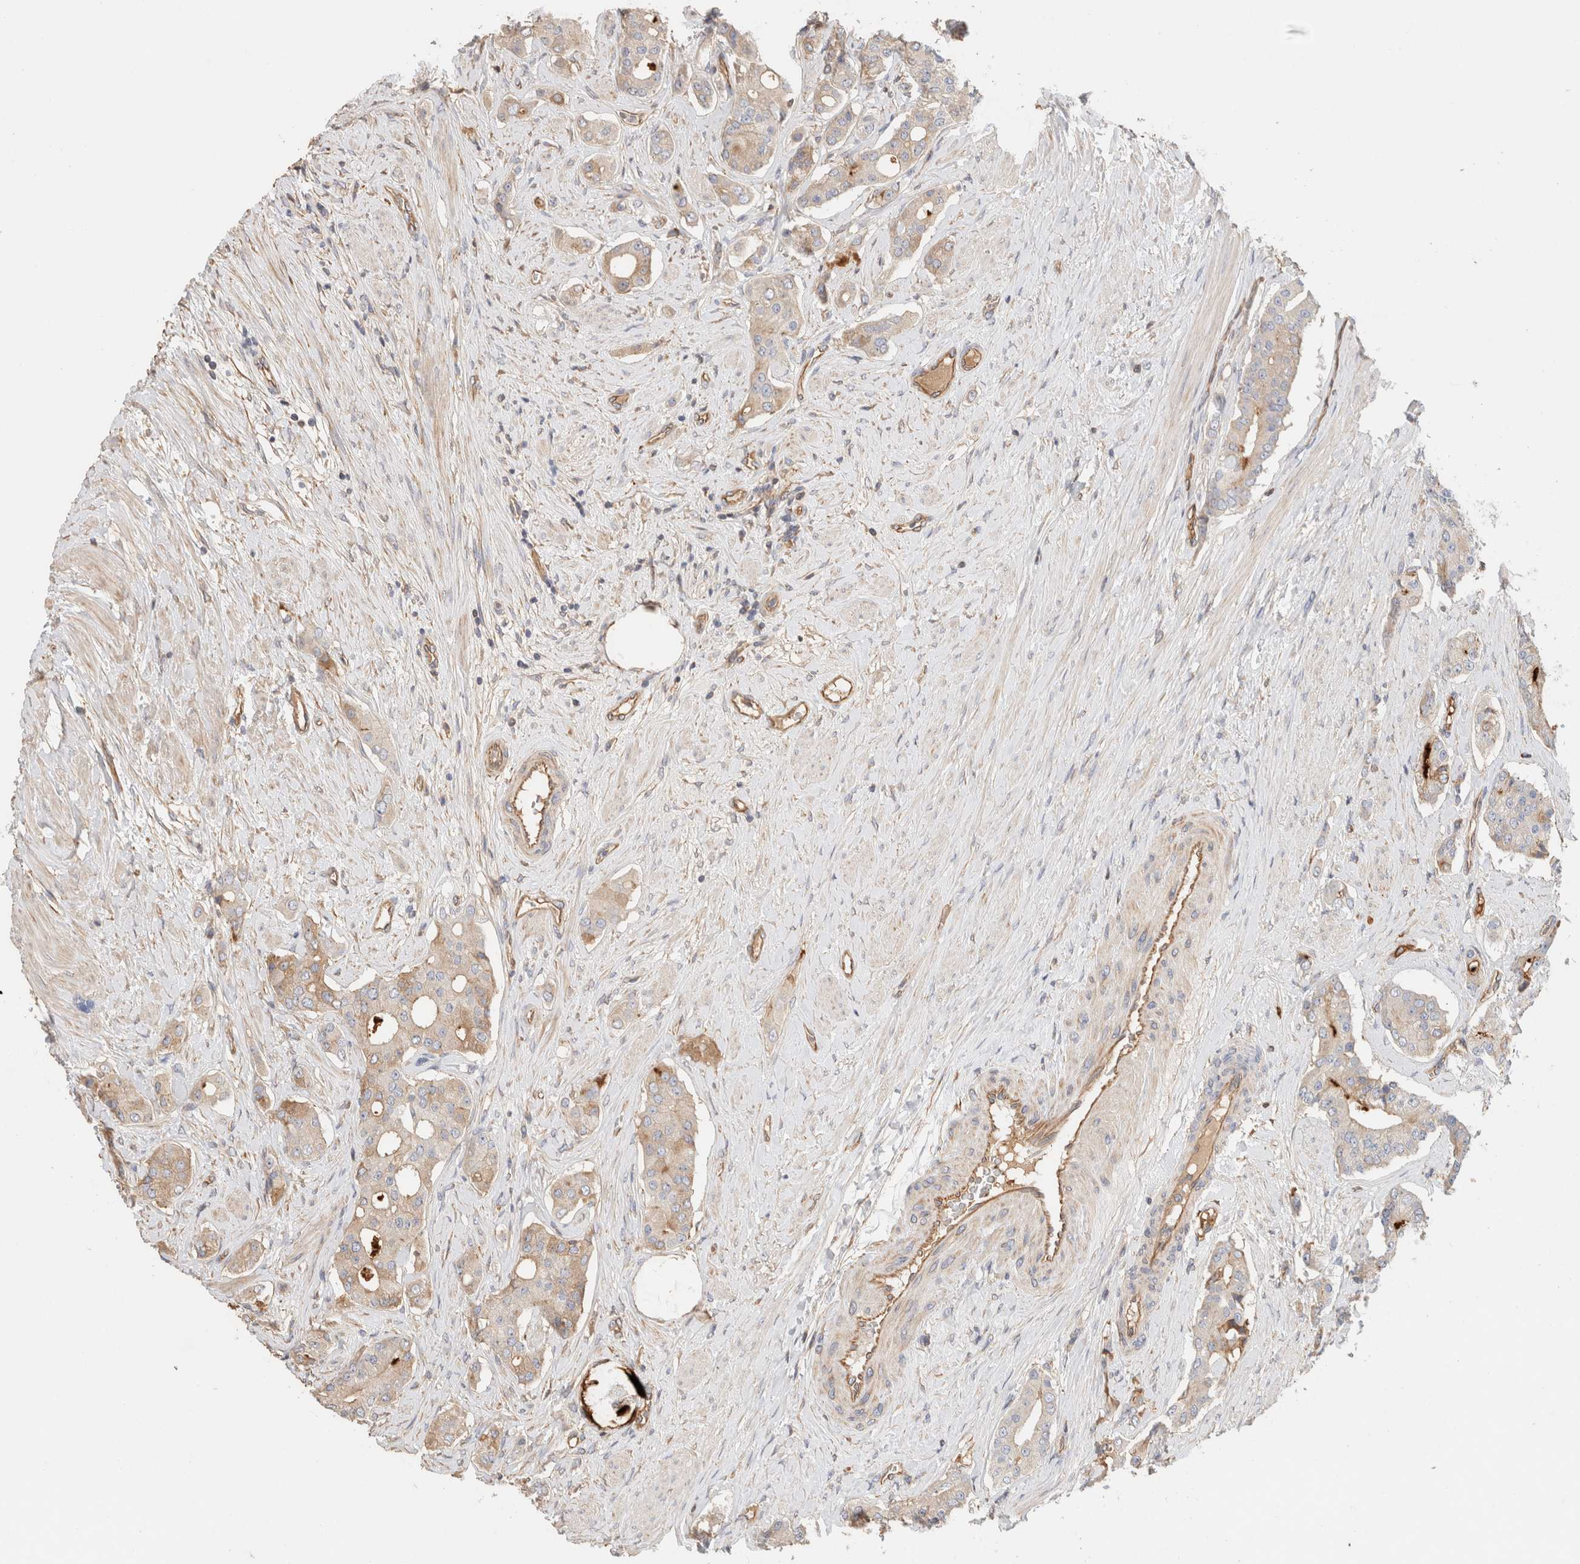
{"staining": {"intensity": "weak", "quantity": "<25%", "location": "cytoplasmic/membranous"}, "tissue": "prostate cancer", "cell_type": "Tumor cells", "image_type": "cancer", "snomed": [{"axis": "morphology", "description": "Adenocarcinoma, High grade"}, {"axis": "topography", "description": "Prostate"}], "caption": "An image of prostate adenocarcinoma (high-grade) stained for a protein exhibits no brown staining in tumor cells.", "gene": "PROS1", "patient": {"sex": "male", "age": 71}}